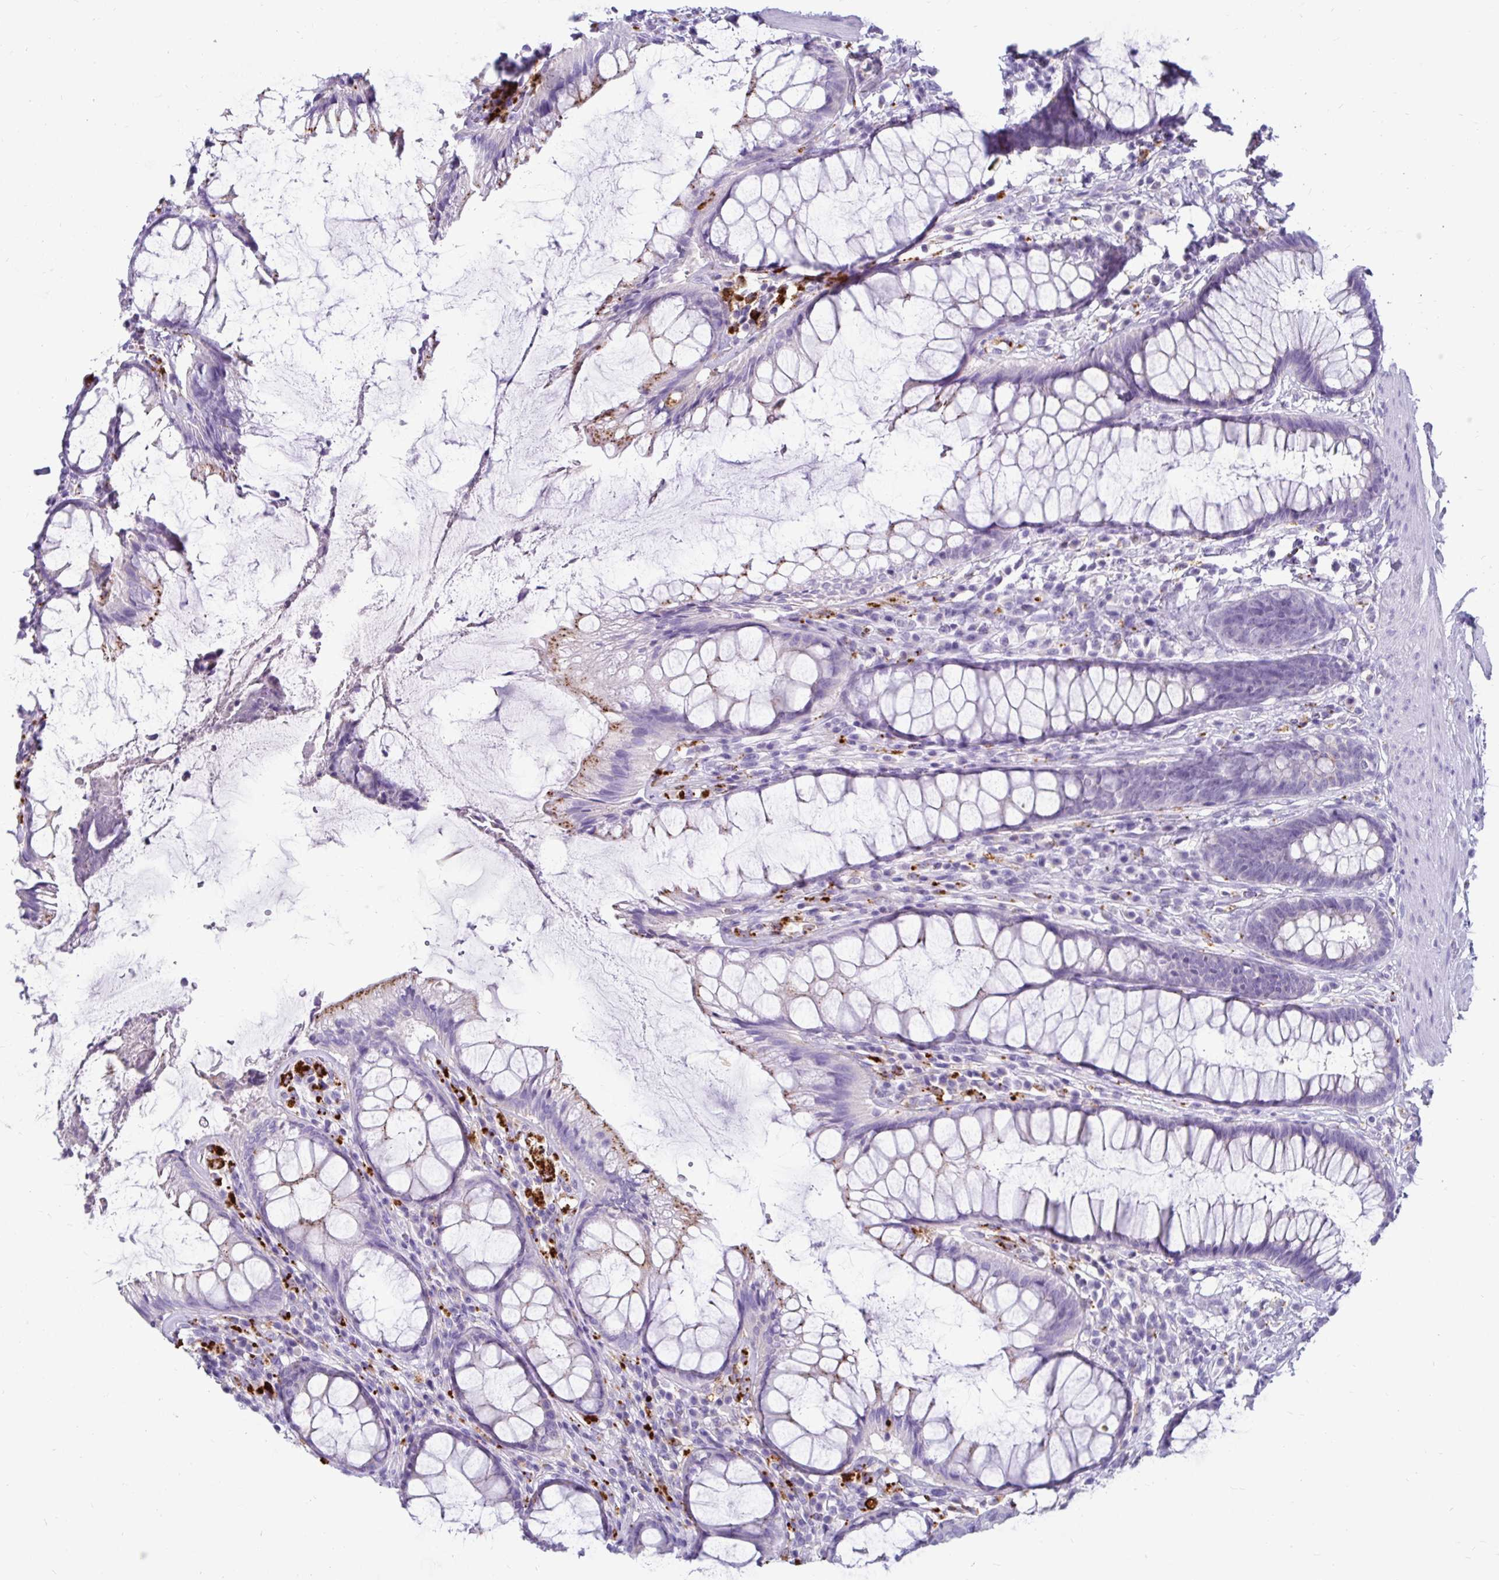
{"staining": {"intensity": "moderate", "quantity": "<25%", "location": "cytoplasmic/membranous"}, "tissue": "rectum", "cell_type": "Glandular cells", "image_type": "normal", "snomed": [{"axis": "morphology", "description": "Normal tissue, NOS"}, {"axis": "topography", "description": "Rectum"}], "caption": "Moderate cytoplasmic/membranous protein expression is seen in approximately <25% of glandular cells in rectum. (DAB (3,3'-diaminobenzidine) IHC, brown staining for protein, blue staining for nuclei).", "gene": "CTSZ", "patient": {"sex": "male", "age": 72}}